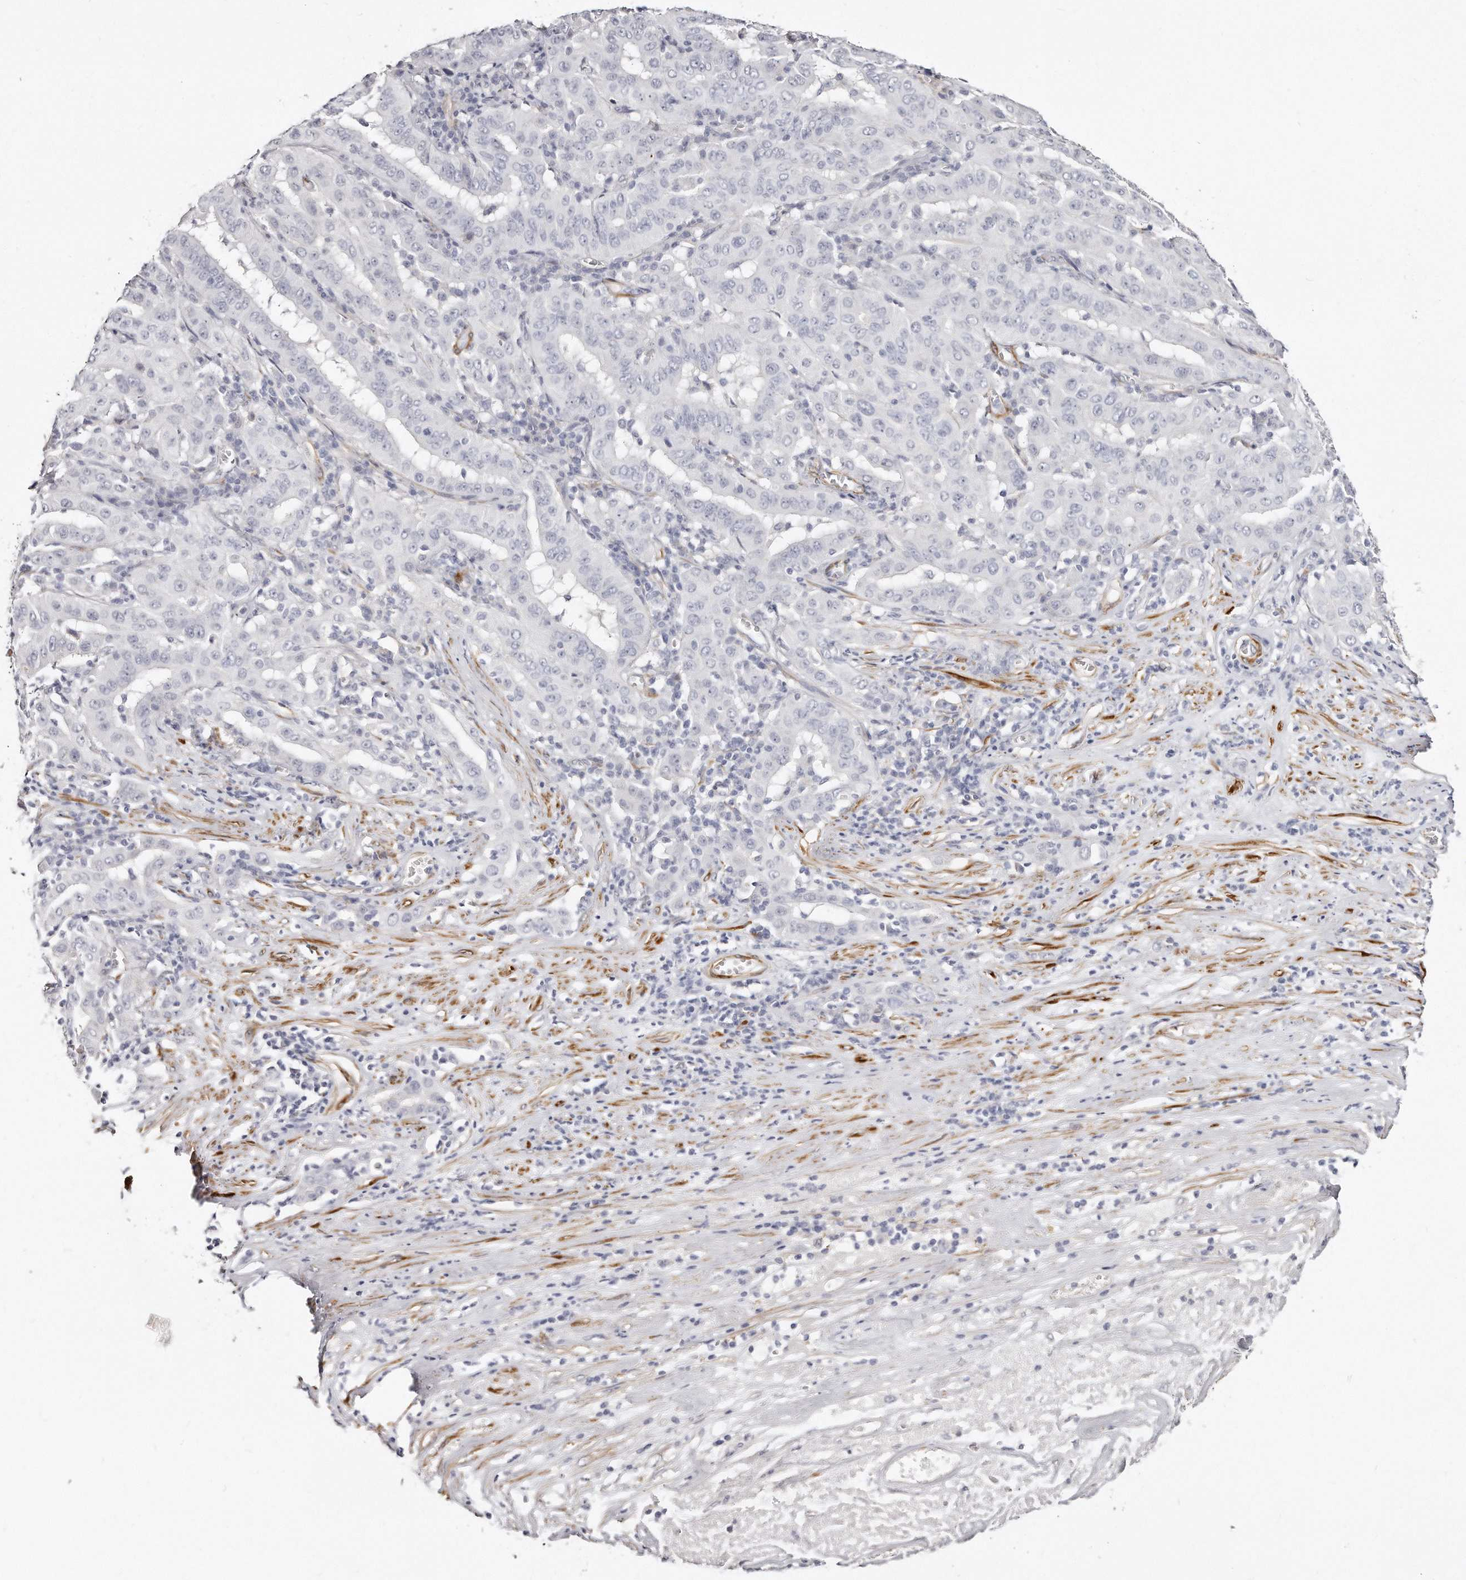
{"staining": {"intensity": "negative", "quantity": "none", "location": "none"}, "tissue": "pancreatic cancer", "cell_type": "Tumor cells", "image_type": "cancer", "snomed": [{"axis": "morphology", "description": "Adenocarcinoma, NOS"}, {"axis": "topography", "description": "Pancreas"}], "caption": "DAB (3,3'-diaminobenzidine) immunohistochemical staining of human adenocarcinoma (pancreatic) shows no significant positivity in tumor cells. (Brightfield microscopy of DAB IHC at high magnification).", "gene": "LMOD1", "patient": {"sex": "male", "age": 63}}